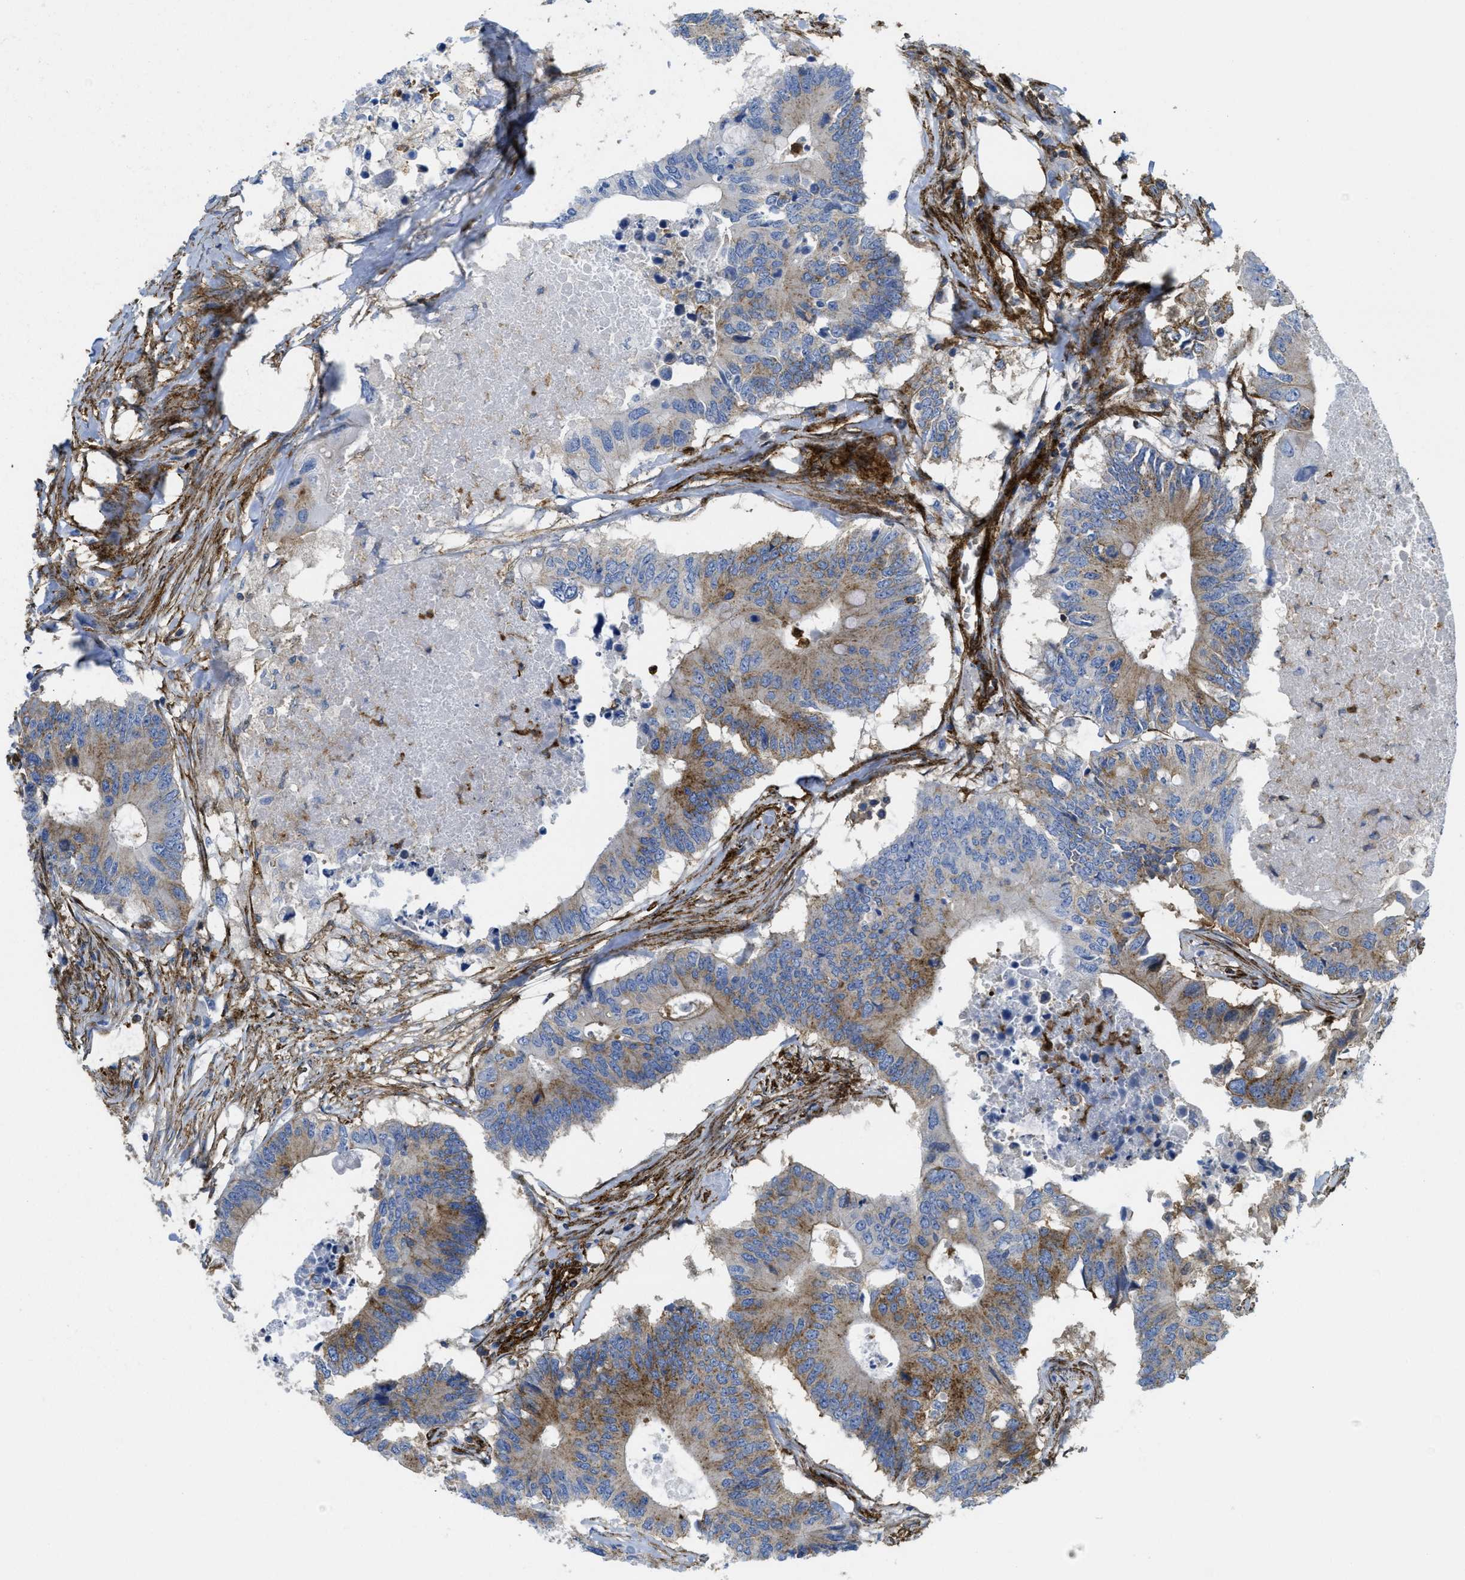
{"staining": {"intensity": "moderate", "quantity": "25%-75%", "location": "cytoplasmic/membranous"}, "tissue": "colorectal cancer", "cell_type": "Tumor cells", "image_type": "cancer", "snomed": [{"axis": "morphology", "description": "Adenocarcinoma, NOS"}, {"axis": "topography", "description": "Colon"}], "caption": "DAB (3,3'-diaminobenzidine) immunohistochemical staining of human colorectal cancer (adenocarcinoma) displays moderate cytoplasmic/membranous protein positivity in approximately 25%-75% of tumor cells. (DAB (3,3'-diaminobenzidine) = brown stain, brightfield microscopy at high magnification).", "gene": "HIP1", "patient": {"sex": "male", "age": 71}}